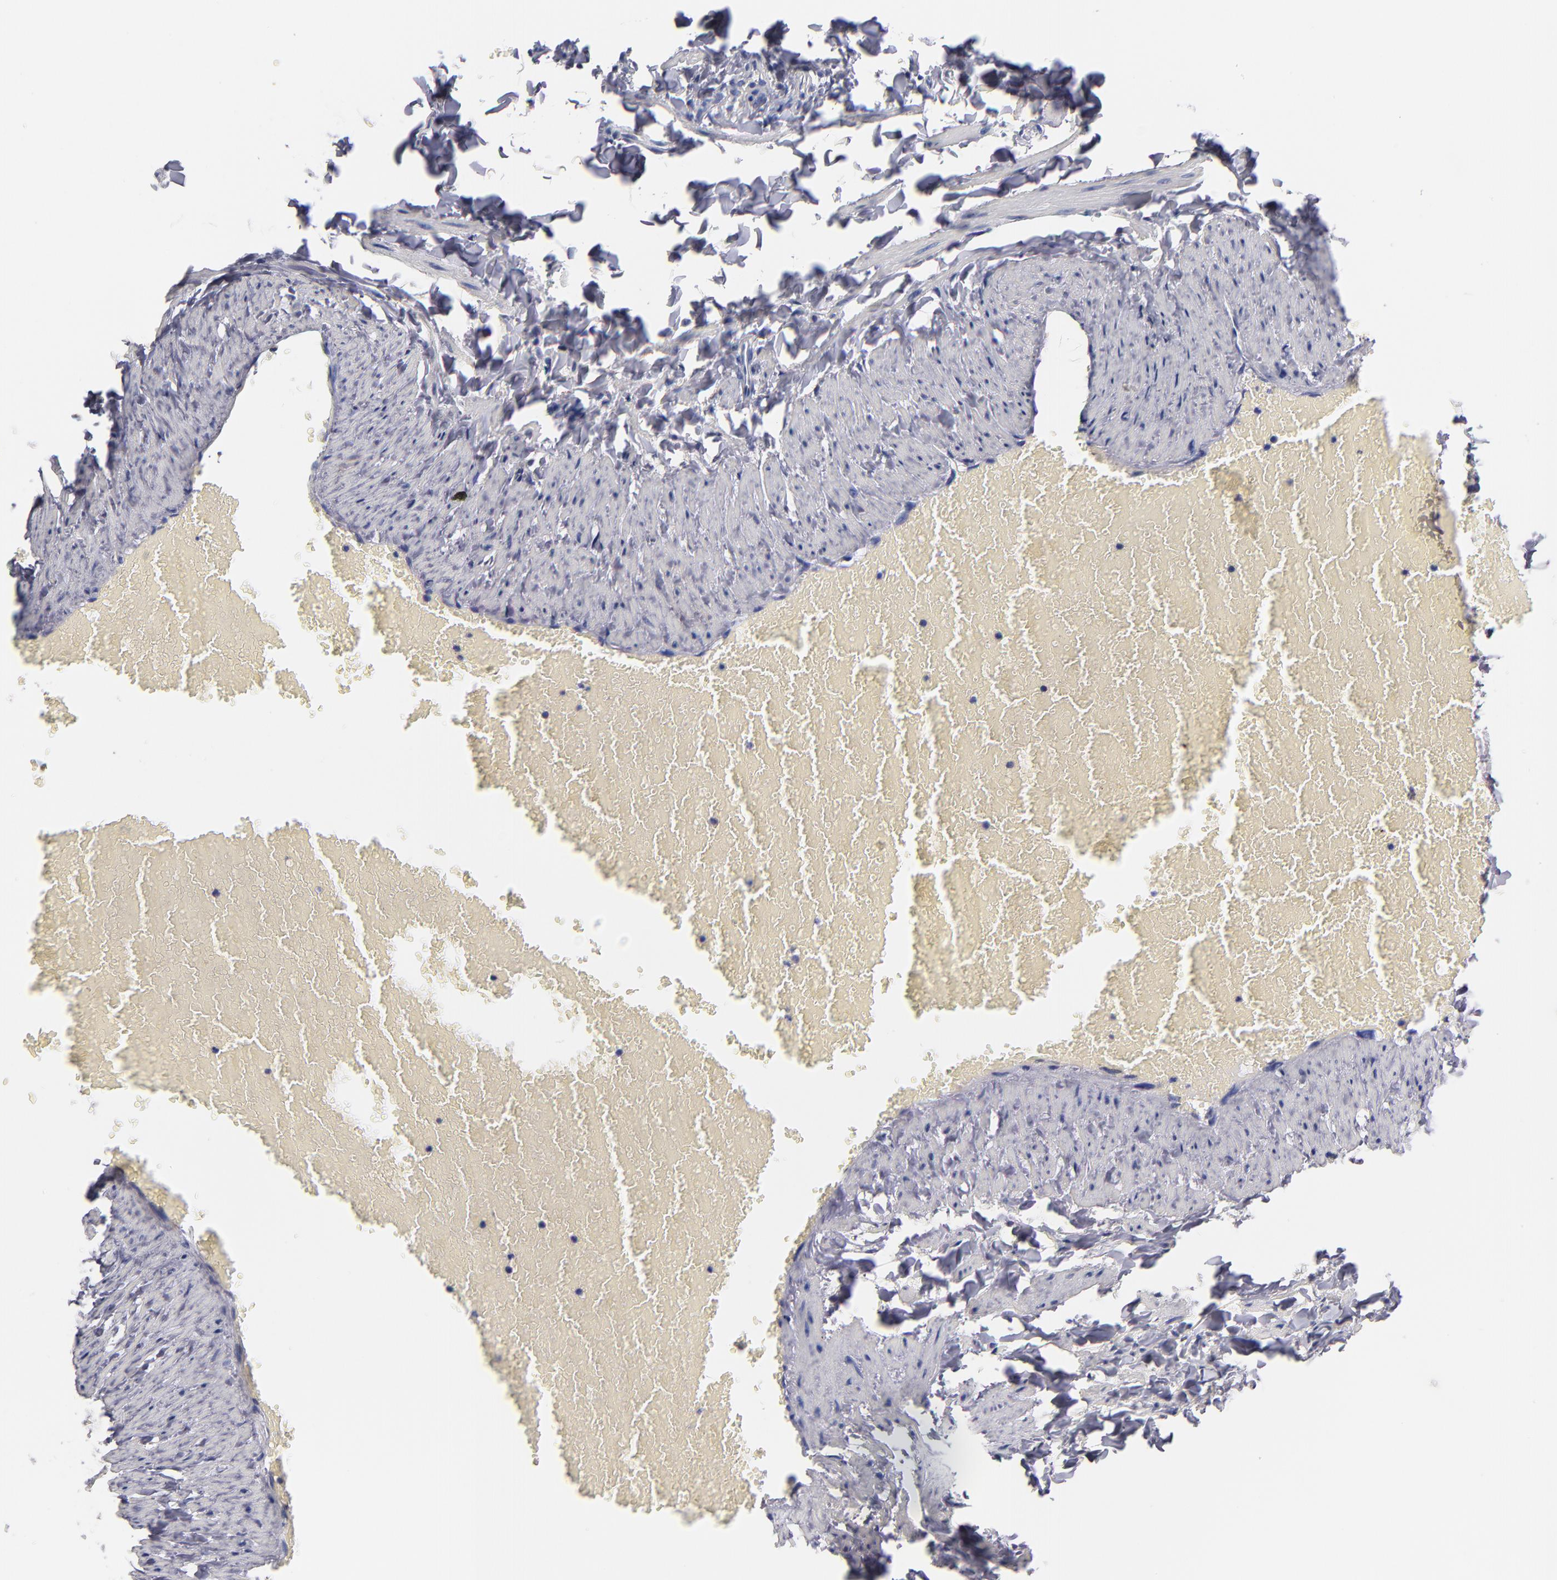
{"staining": {"intensity": "negative", "quantity": "none", "location": "none"}, "tissue": "adipose tissue", "cell_type": "Adipocytes", "image_type": "normal", "snomed": [{"axis": "morphology", "description": "Normal tissue, NOS"}, {"axis": "topography", "description": "Vascular tissue"}], "caption": "Adipocytes are negative for protein expression in benign human adipose tissue. (DAB immunohistochemistry with hematoxylin counter stain).", "gene": "RAF1", "patient": {"sex": "male", "age": 41}}